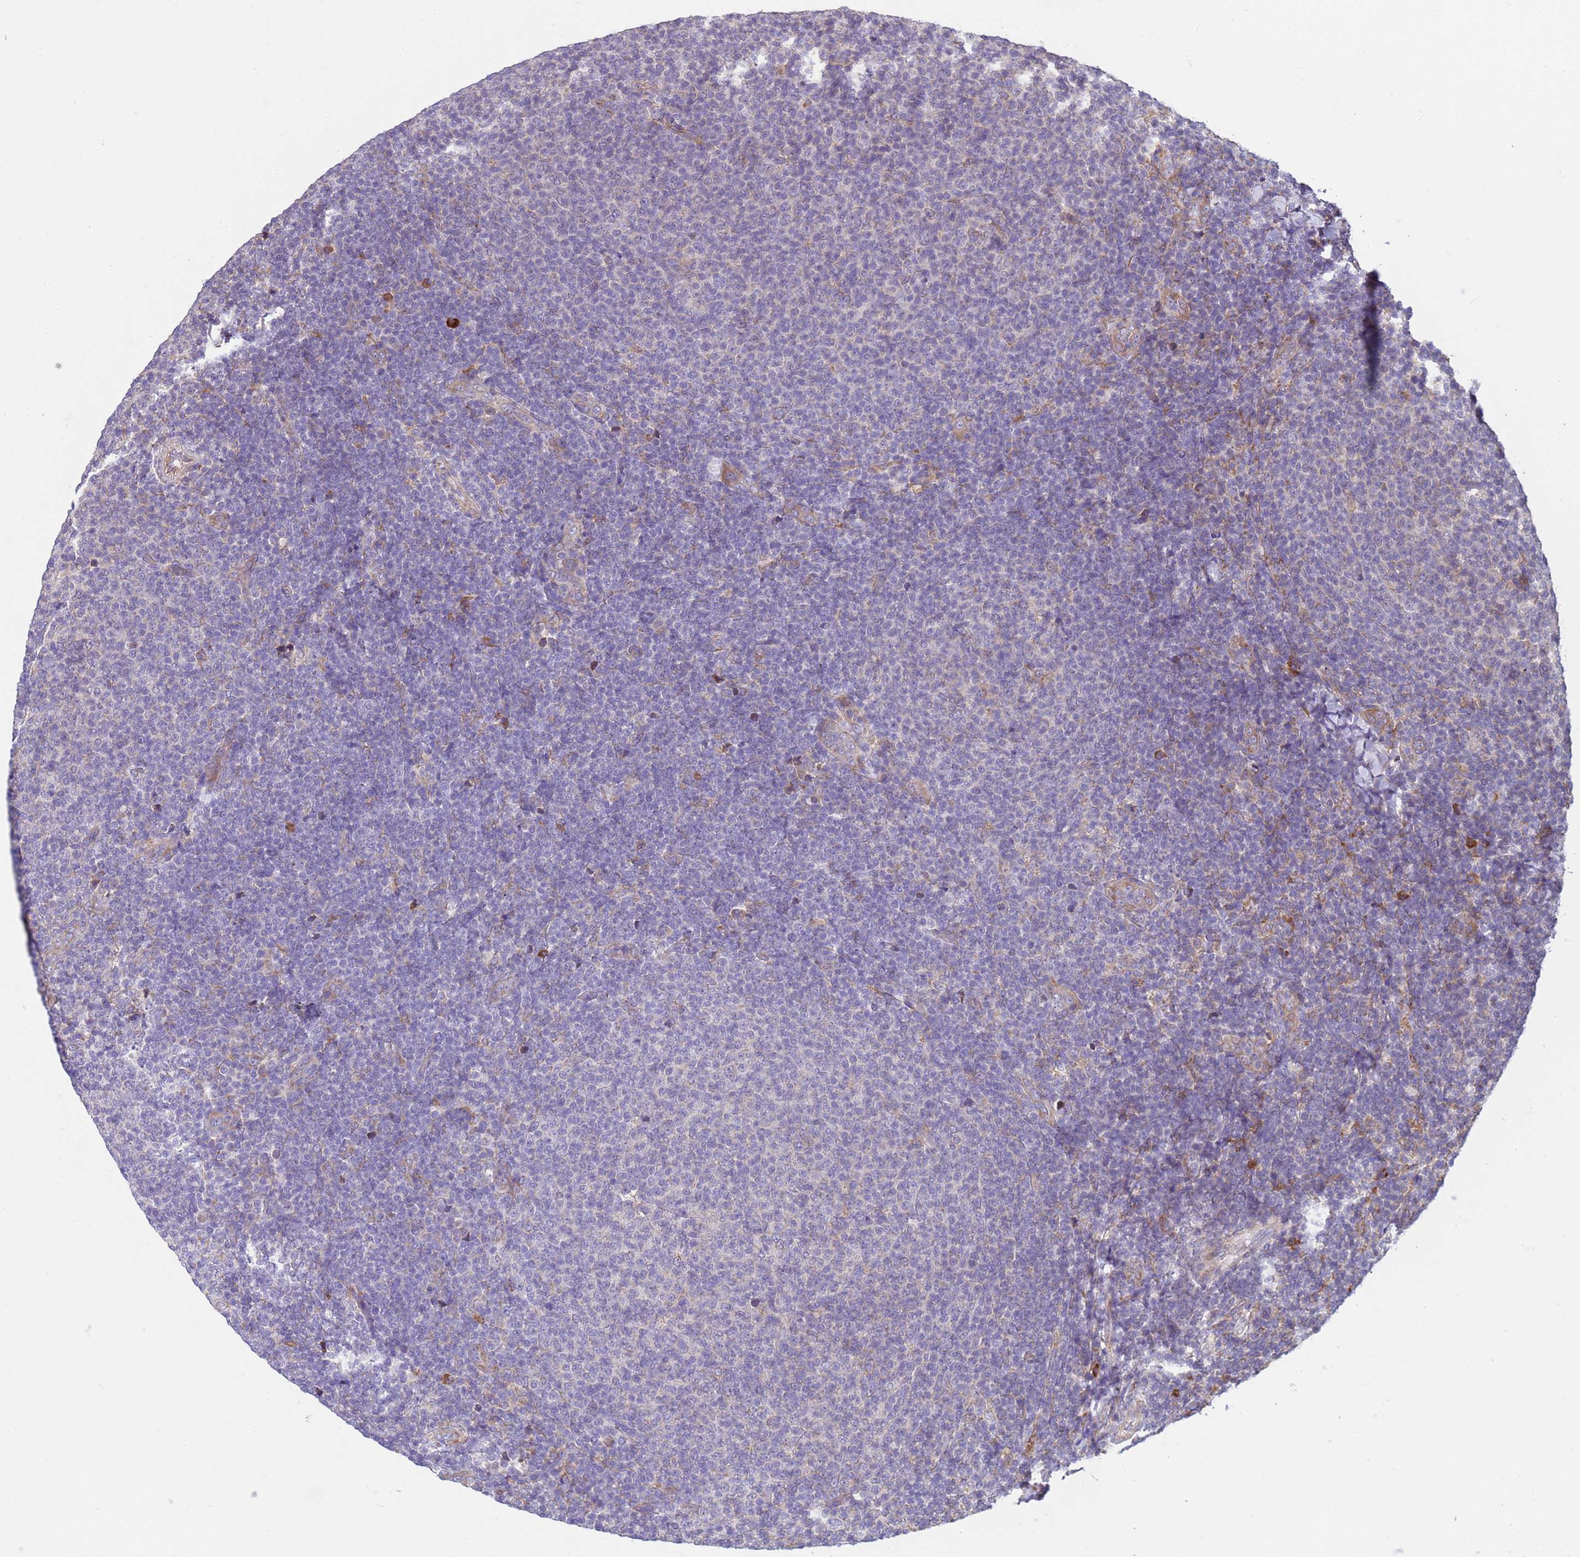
{"staining": {"intensity": "negative", "quantity": "none", "location": "none"}, "tissue": "lymphoma", "cell_type": "Tumor cells", "image_type": "cancer", "snomed": [{"axis": "morphology", "description": "Malignant lymphoma, non-Hodgkin's type, Low grade"}, {"axis": "topography", "description": "Lymph node"}], "caption": "Immunohistochemical staining of human low-grade malignant lymphoma, non-Hodgkin's type shows no significant positivity in tumor cells.", "gene": "THAP5", "patient": {"sex": "male", "age": 66}}